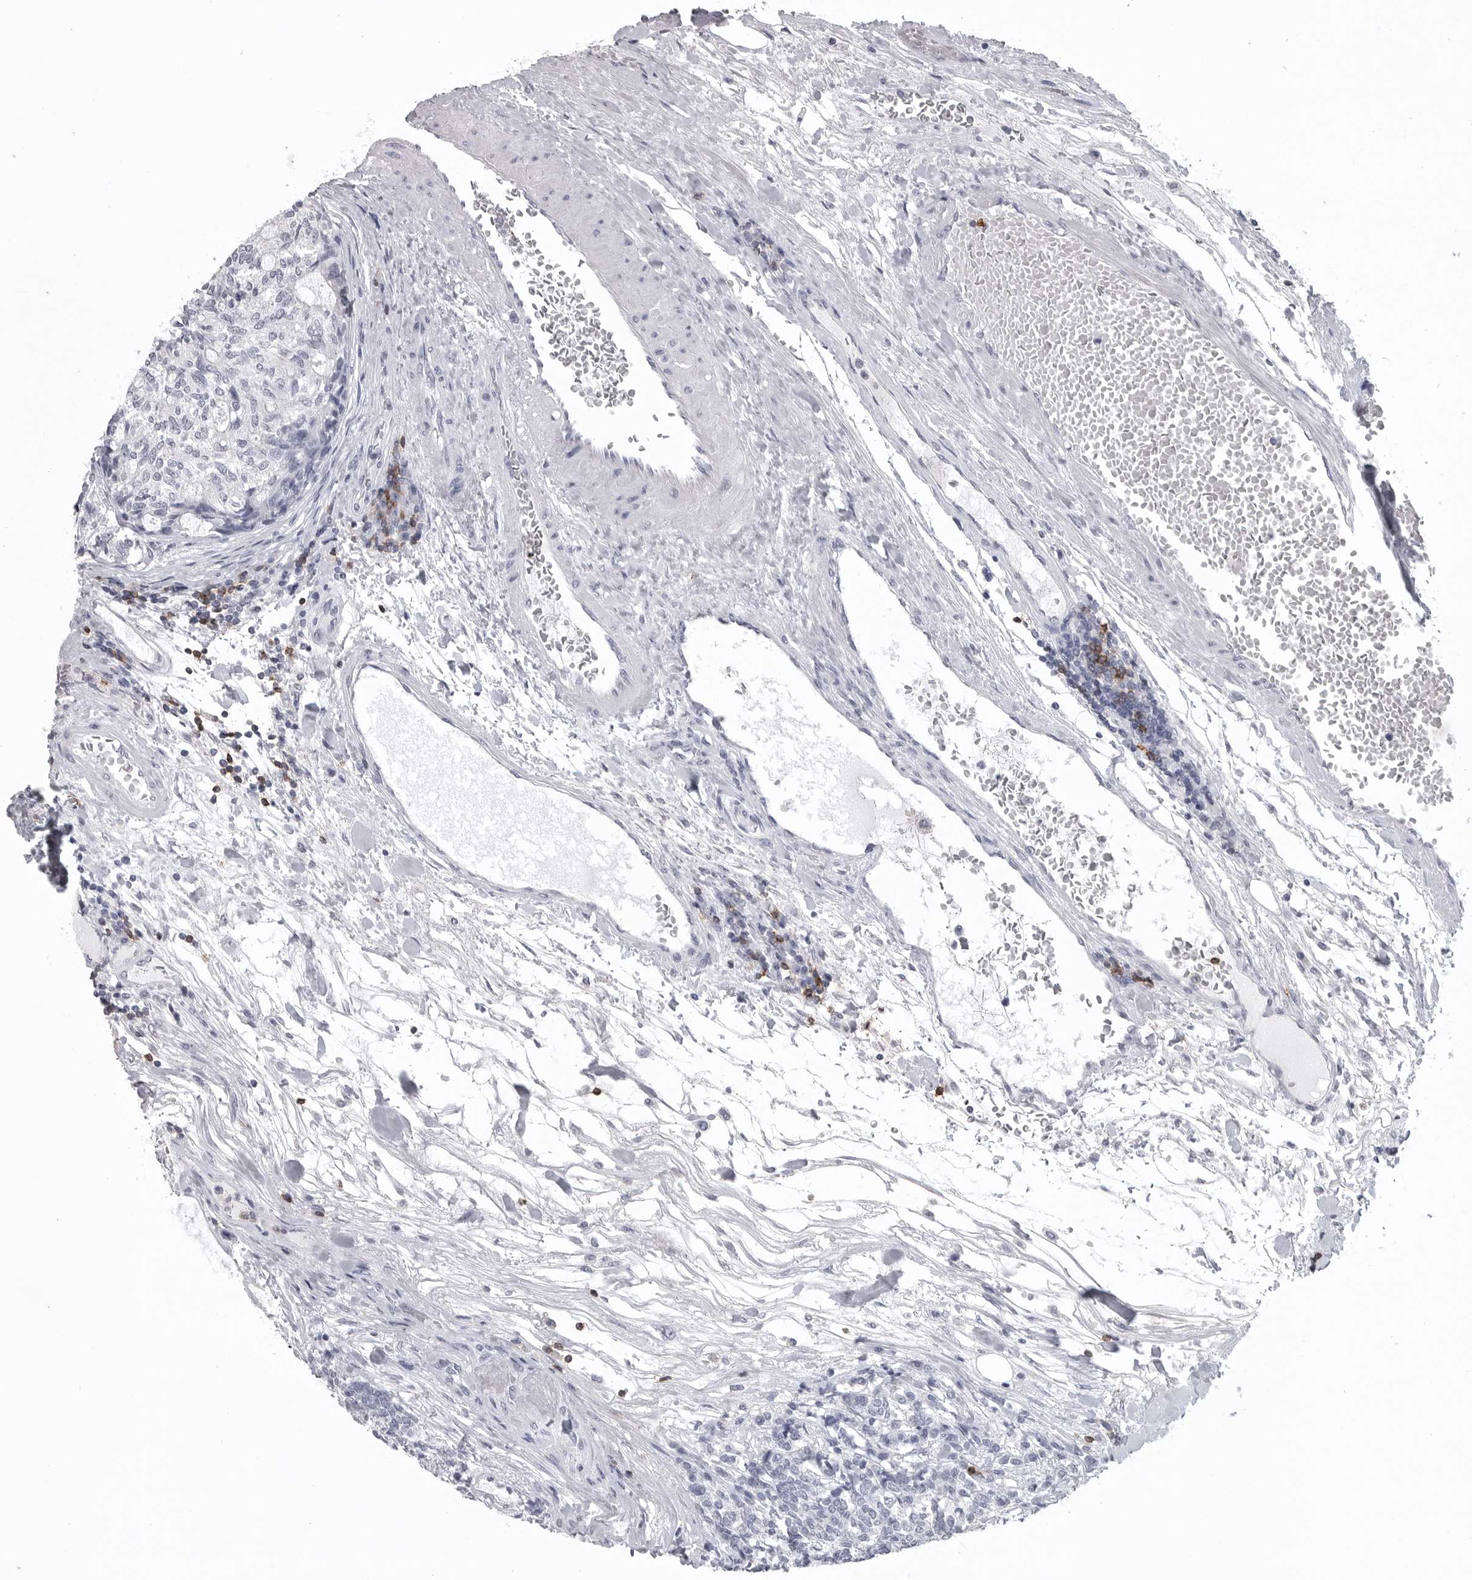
{"staining": {"intensity": "negative", "quantity": "none", "location": "none"}, "tissue": "carcinoid", "cell_type": "Tumor cells", "image_type": "cancer", "snomed": [{"axis": "morphology", "description": "Carcinoid, malignant, NOS"}, {"axis": "topography", "description": "Pancreas"}], "caption": "Immunohistochemical staining of carcinoid (malignant) displays no significant staining in tumor cells.", "gene": "ITGAL", "patient": {"sex": "female", "age": 54}}